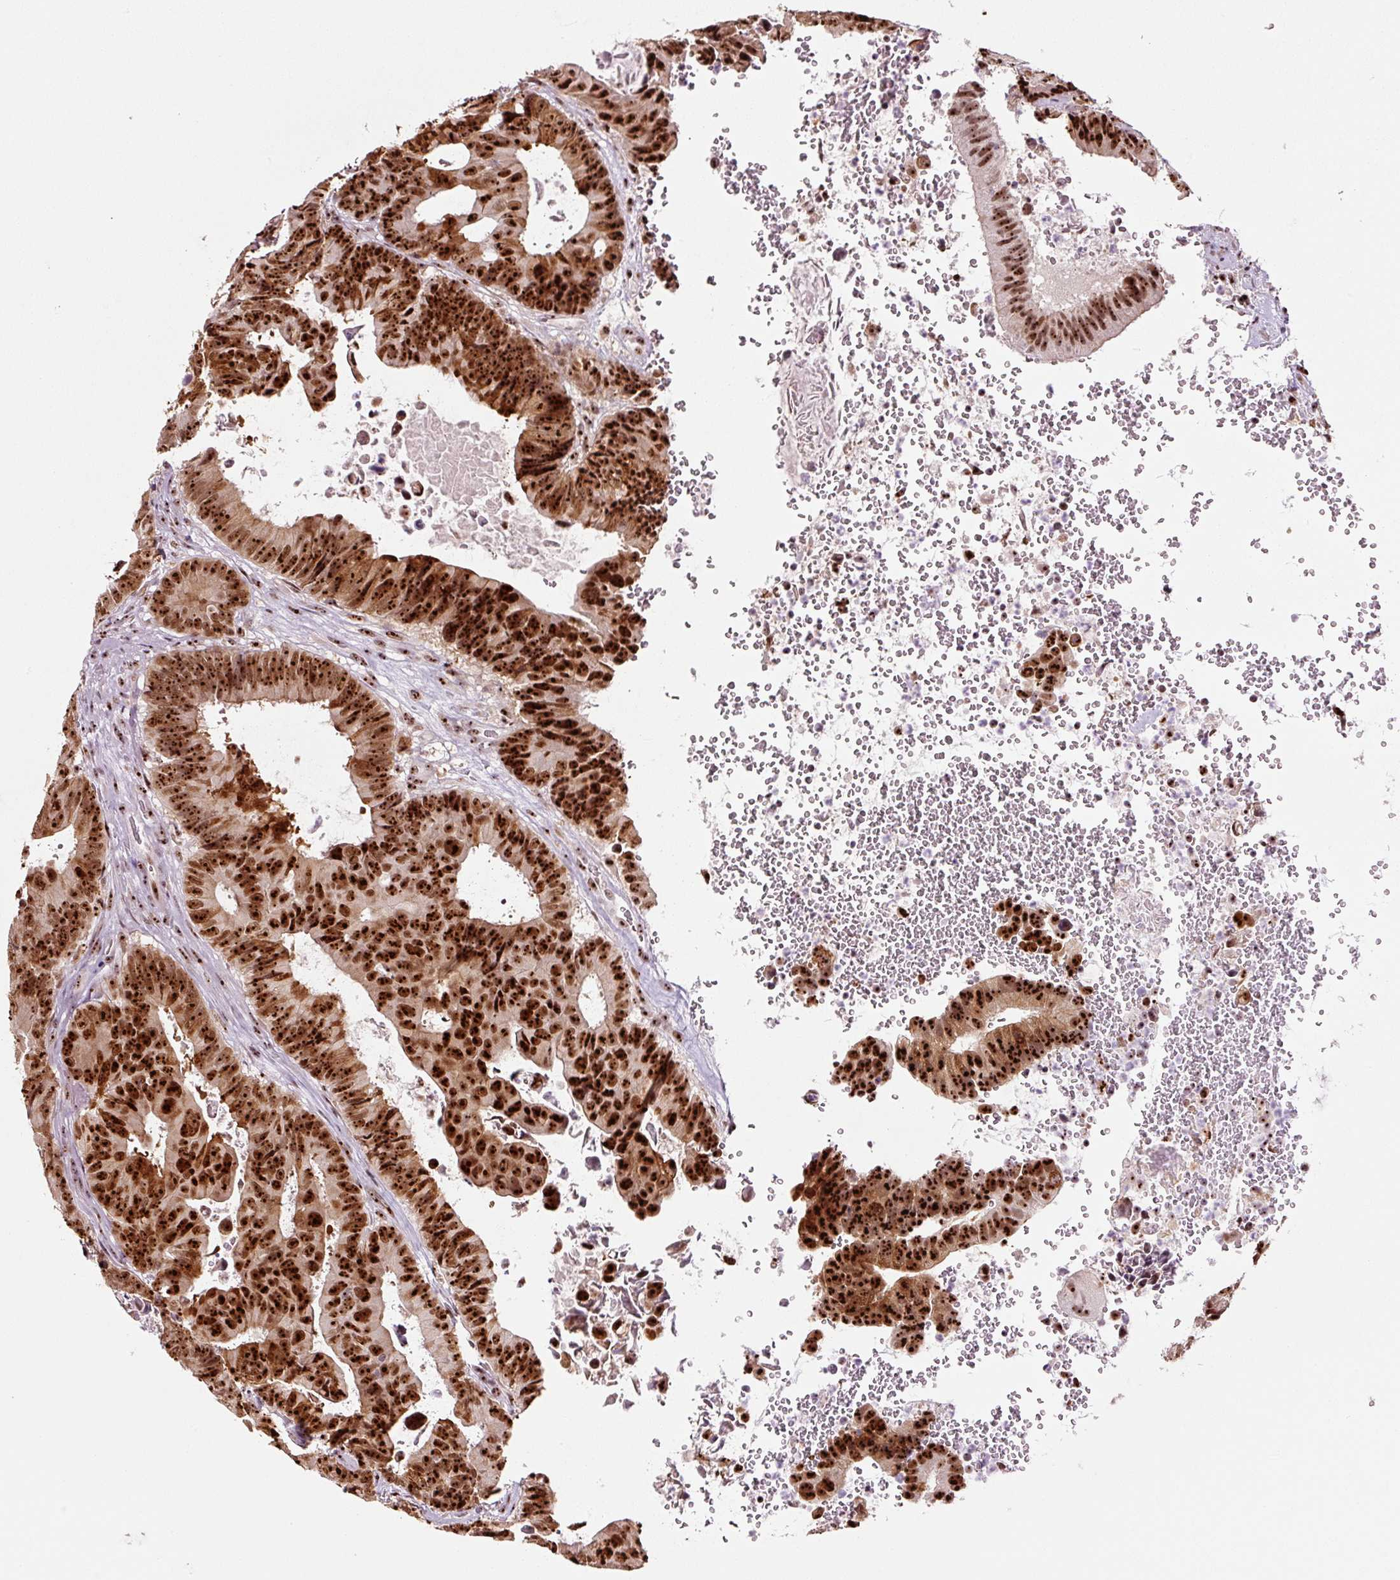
{"staining": {"intensity": "strong", "quantity": ">75%", "location": "nuclear"}, "tissue": "colorectal cancer", "cell_type": "Tumor cells", "image_type": "cancer", "snomed": [{"axis": "morphology", "description": "Adenocarcinoma, NOS"}, {"axis": "topography", "description": "Colon"}], "caption": "This micrograph reveals colorectal cancer stained with immunohistochemistry (IHC) to label a protein in brown. The nuclear of tumor cells show strong positivity for the protein. Nuclei are counter-stained blue.", "gene": "GNL3", "patient": {"sex": "male", "age": 85}}